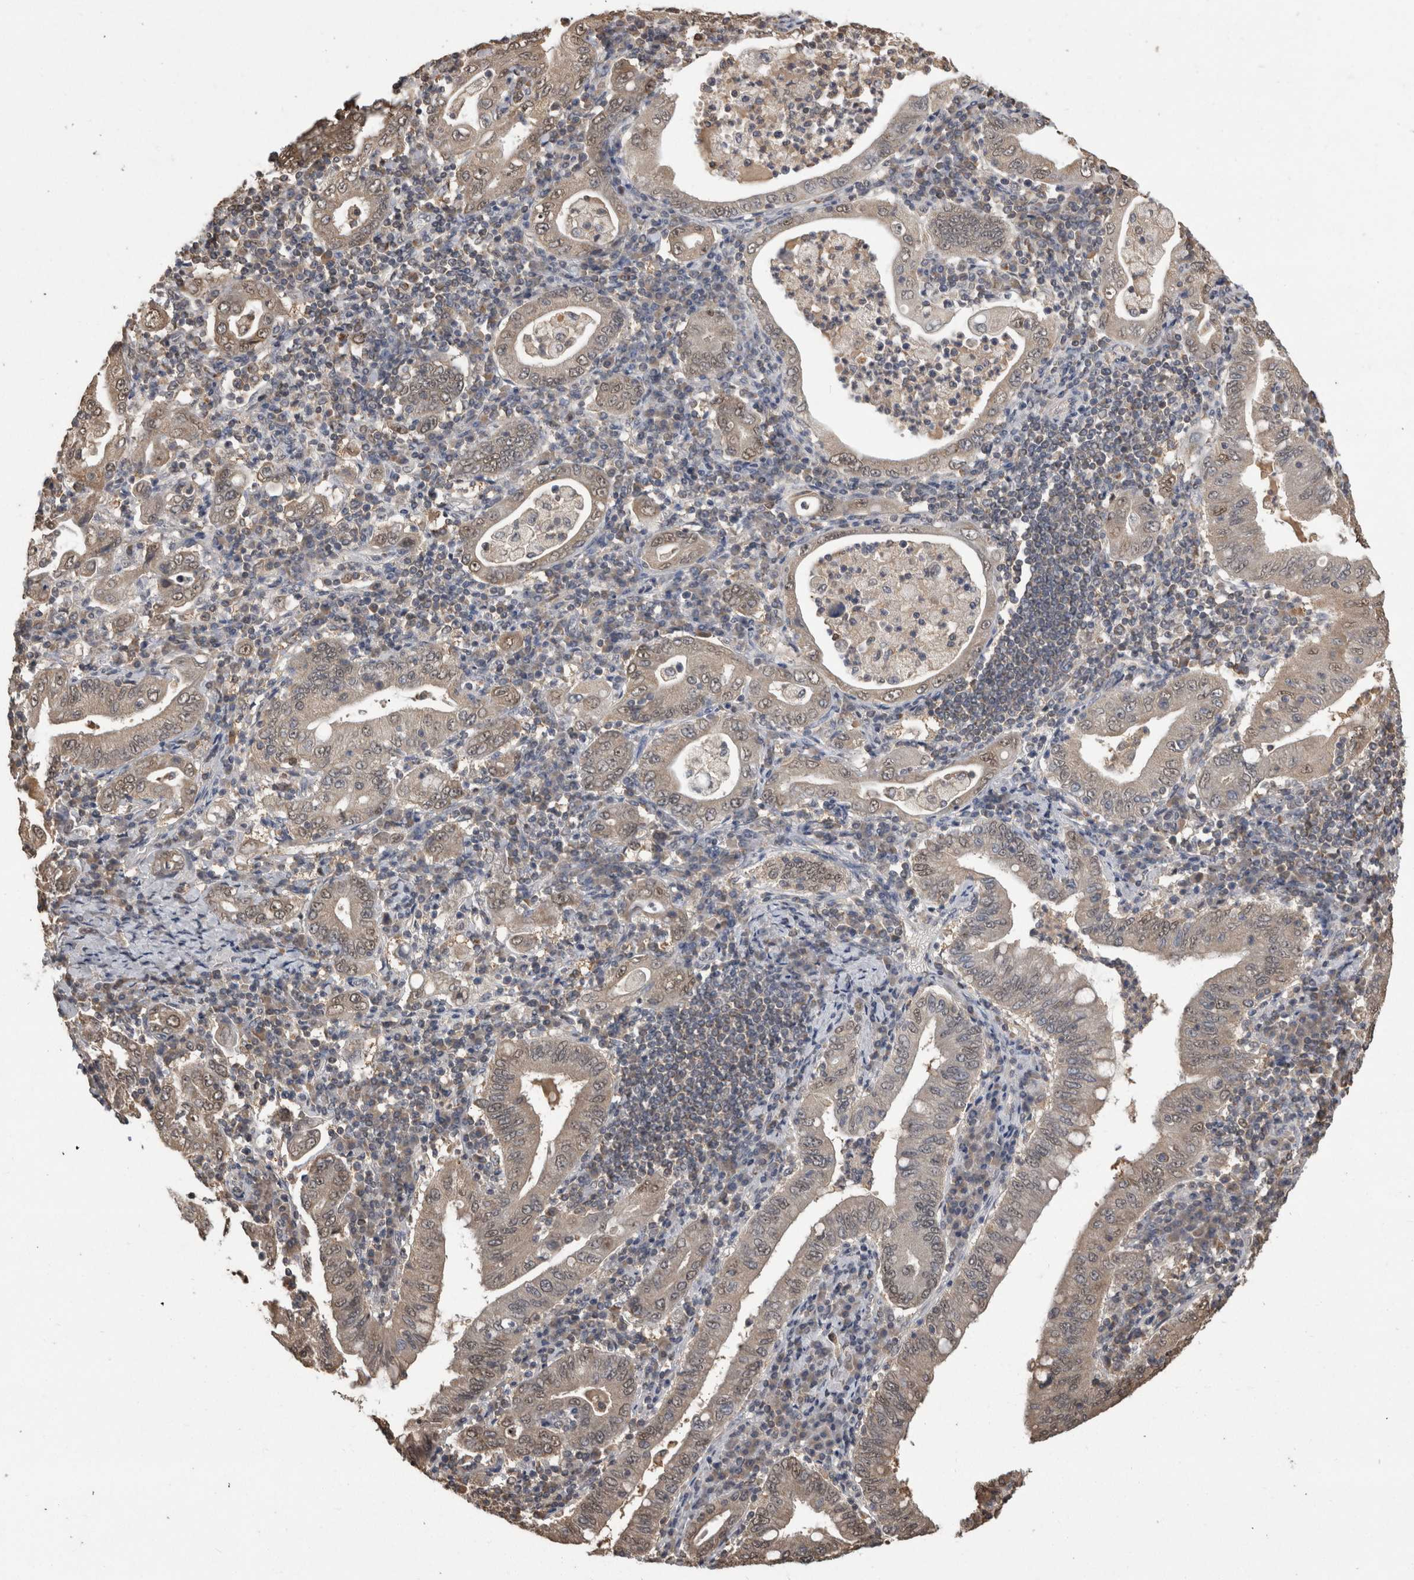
{"staining": {"intensity": "weak", "quantity": "<25%", "location": "cytoplasmic/membranous,nuclear"}, "tissue": "stomach cancer", "cell_type": "Tumor cells", "image_type": "cancer", "snomed": [{"axis": "morphology", "description": "Normal tissue, NOS"}, {"axis": "morphology", "description": "Adenocarcinoma, NOS"}, {"axis": "topography", "description": "Esophagus"}, {"axis": "topography", "description": "Stomach, upper"}, {"axis": "topography", "description": "Peripheral nerve tissue"}], "caption": "An immunohistochemistry (IHC) image of stomach cancer (adenocarcinoma) is shown. There is no staining in tumor cells of stomach cancer (adenocarcinoma).", "gene": "PREP", "patient": {"sex": "male", "age": 62}}